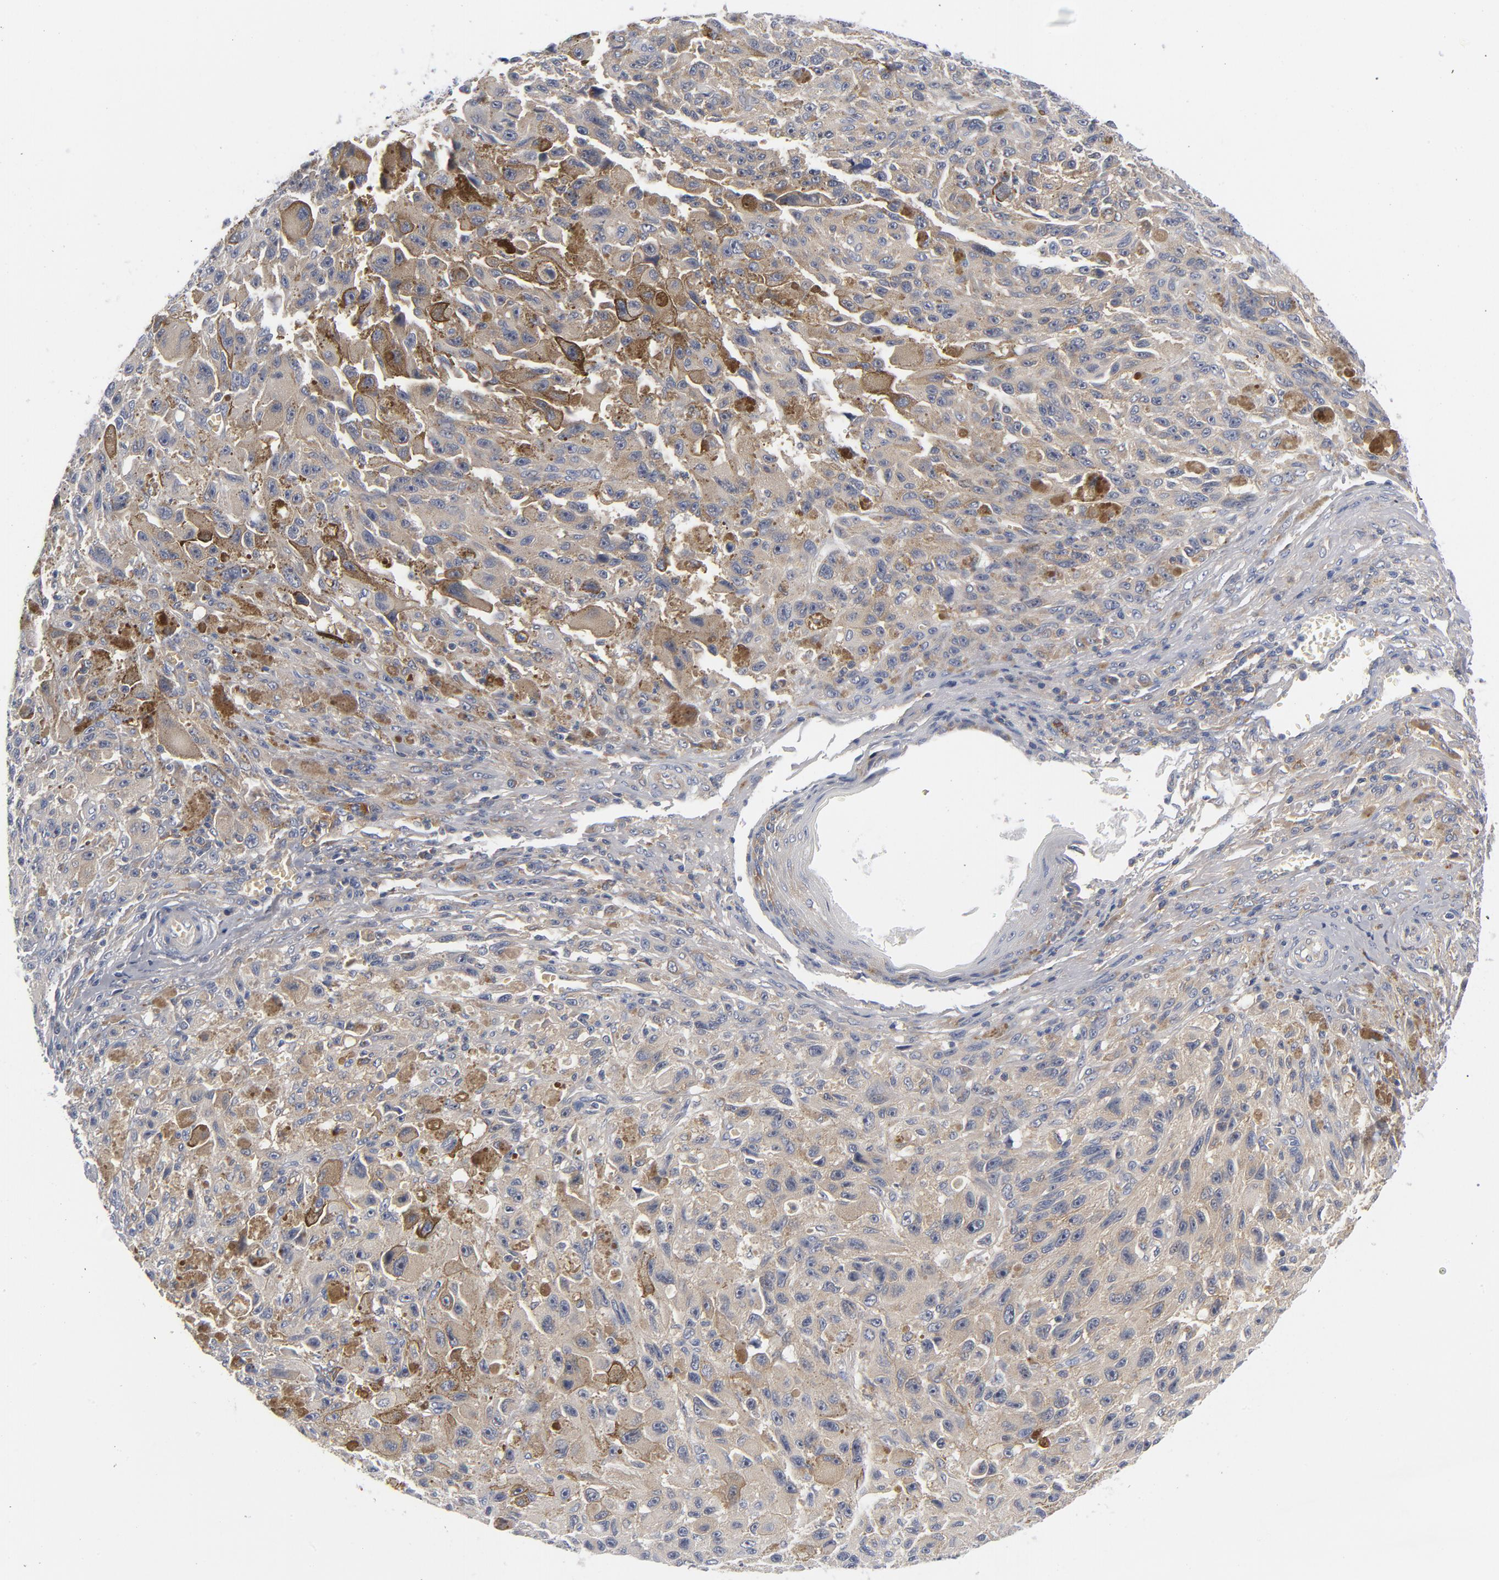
{"staining": {"intensity": "moderate", "quantity": "<25%", "location": "cytoplasmic/membranous"}, "tissue": "melanoma", "cell_type": "Tumor cells", "image_type": "cancer", "snomed": [{"axis": "morphology", "description": "Malignant melanoma, NOS"}, {"axis": "topography", "description": "Skin"}], "caption": "Immunohistochemical staining of human malignant melanoma shows low levels of moderate cytoplasmic/membranous protein positivity in about <25% of tumor cells.", "gene": "CD86", "patient": {"sex": "male", "age": 81}}